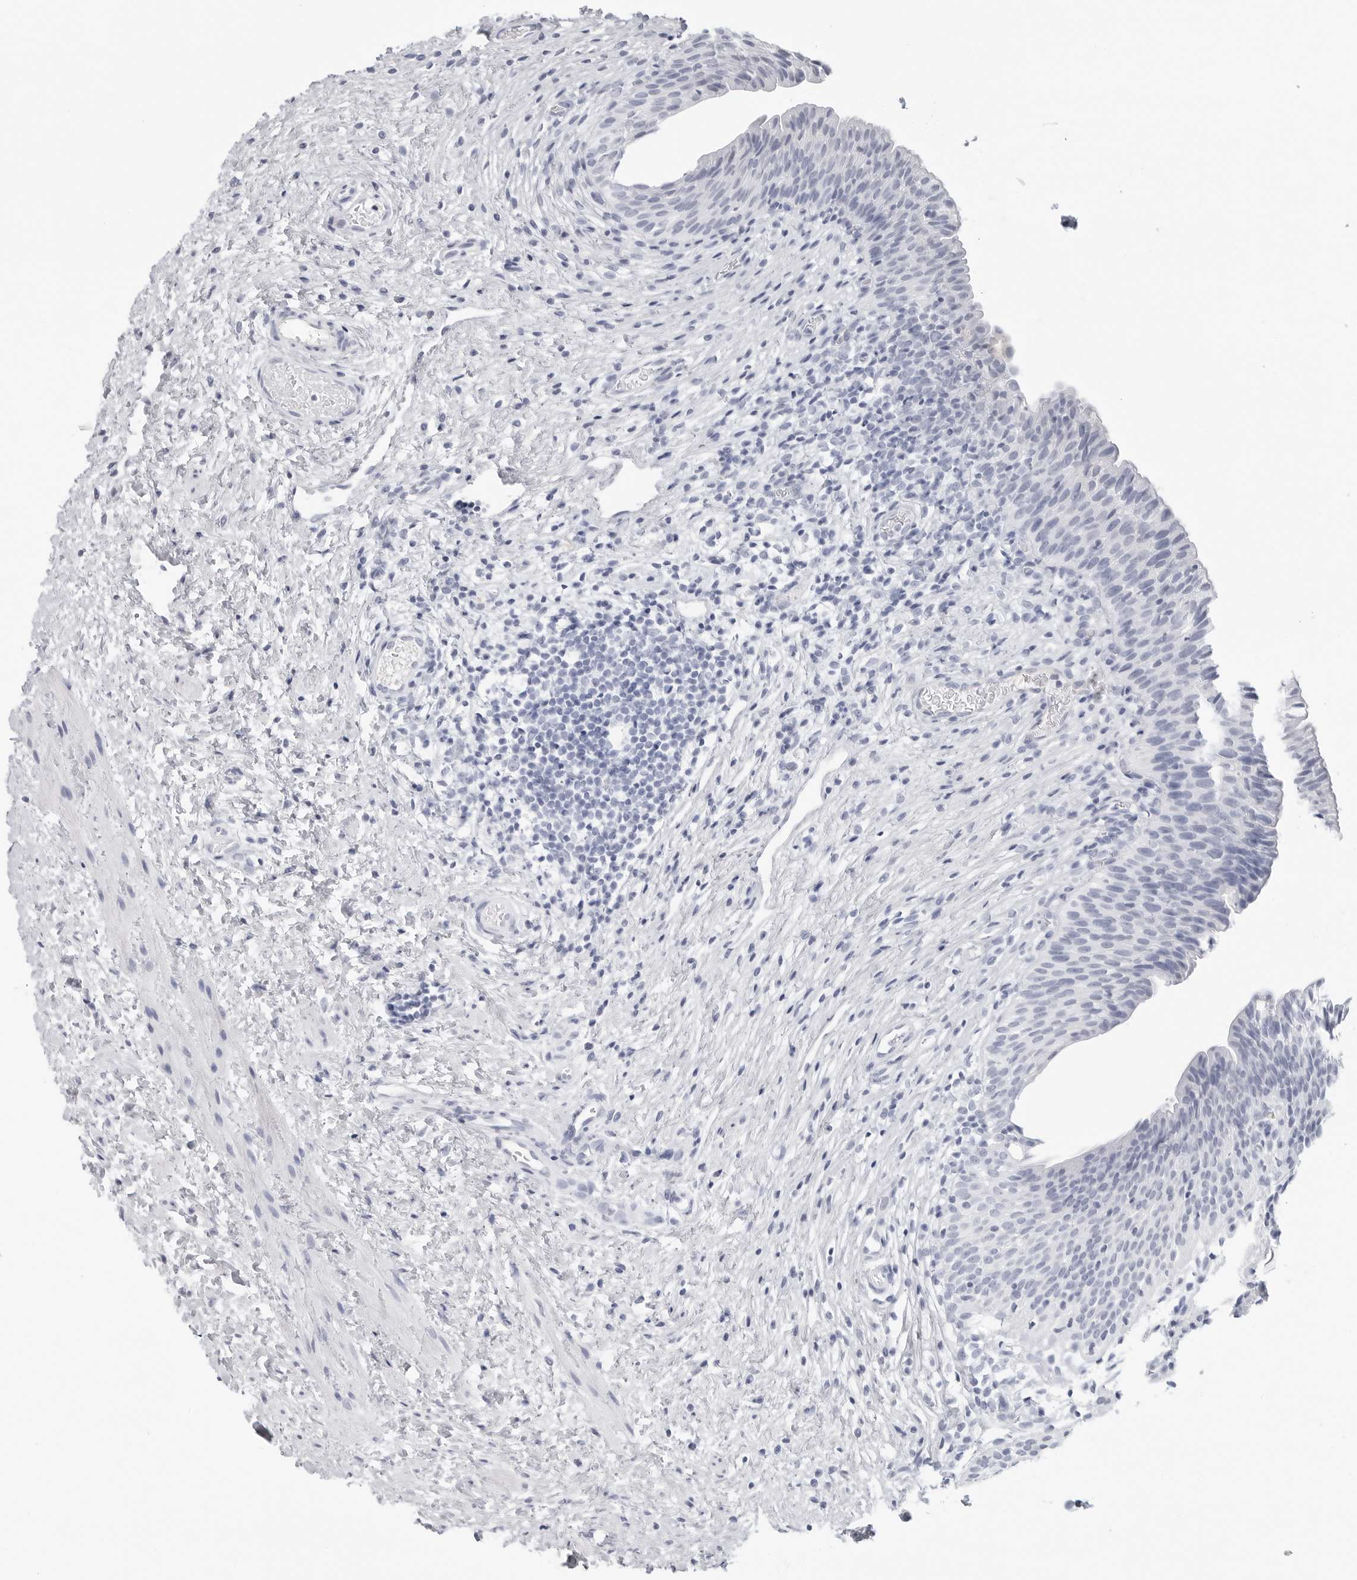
{"staining": {"intensity": "negative", "quantity": "none", "location": "none"}, "tissue": "urinary bladder", "cell_type": "Urothelial cells", "image_type": "normal", "snomed": [{"axis": "morphology", "description": "Normal tissue, NOS"}, {"axis": "topography", "description": "Urinary bladder"}], "caption": "High power microscopy image of an IHC histopathology image of benign urinary bladder, revealing no significant staining in urothelial cells. (DAB immunohistochemistry with hematoxylin counter stain).", "gene": "AMPD1", "patient": {"sex": "male", "age": 1}}